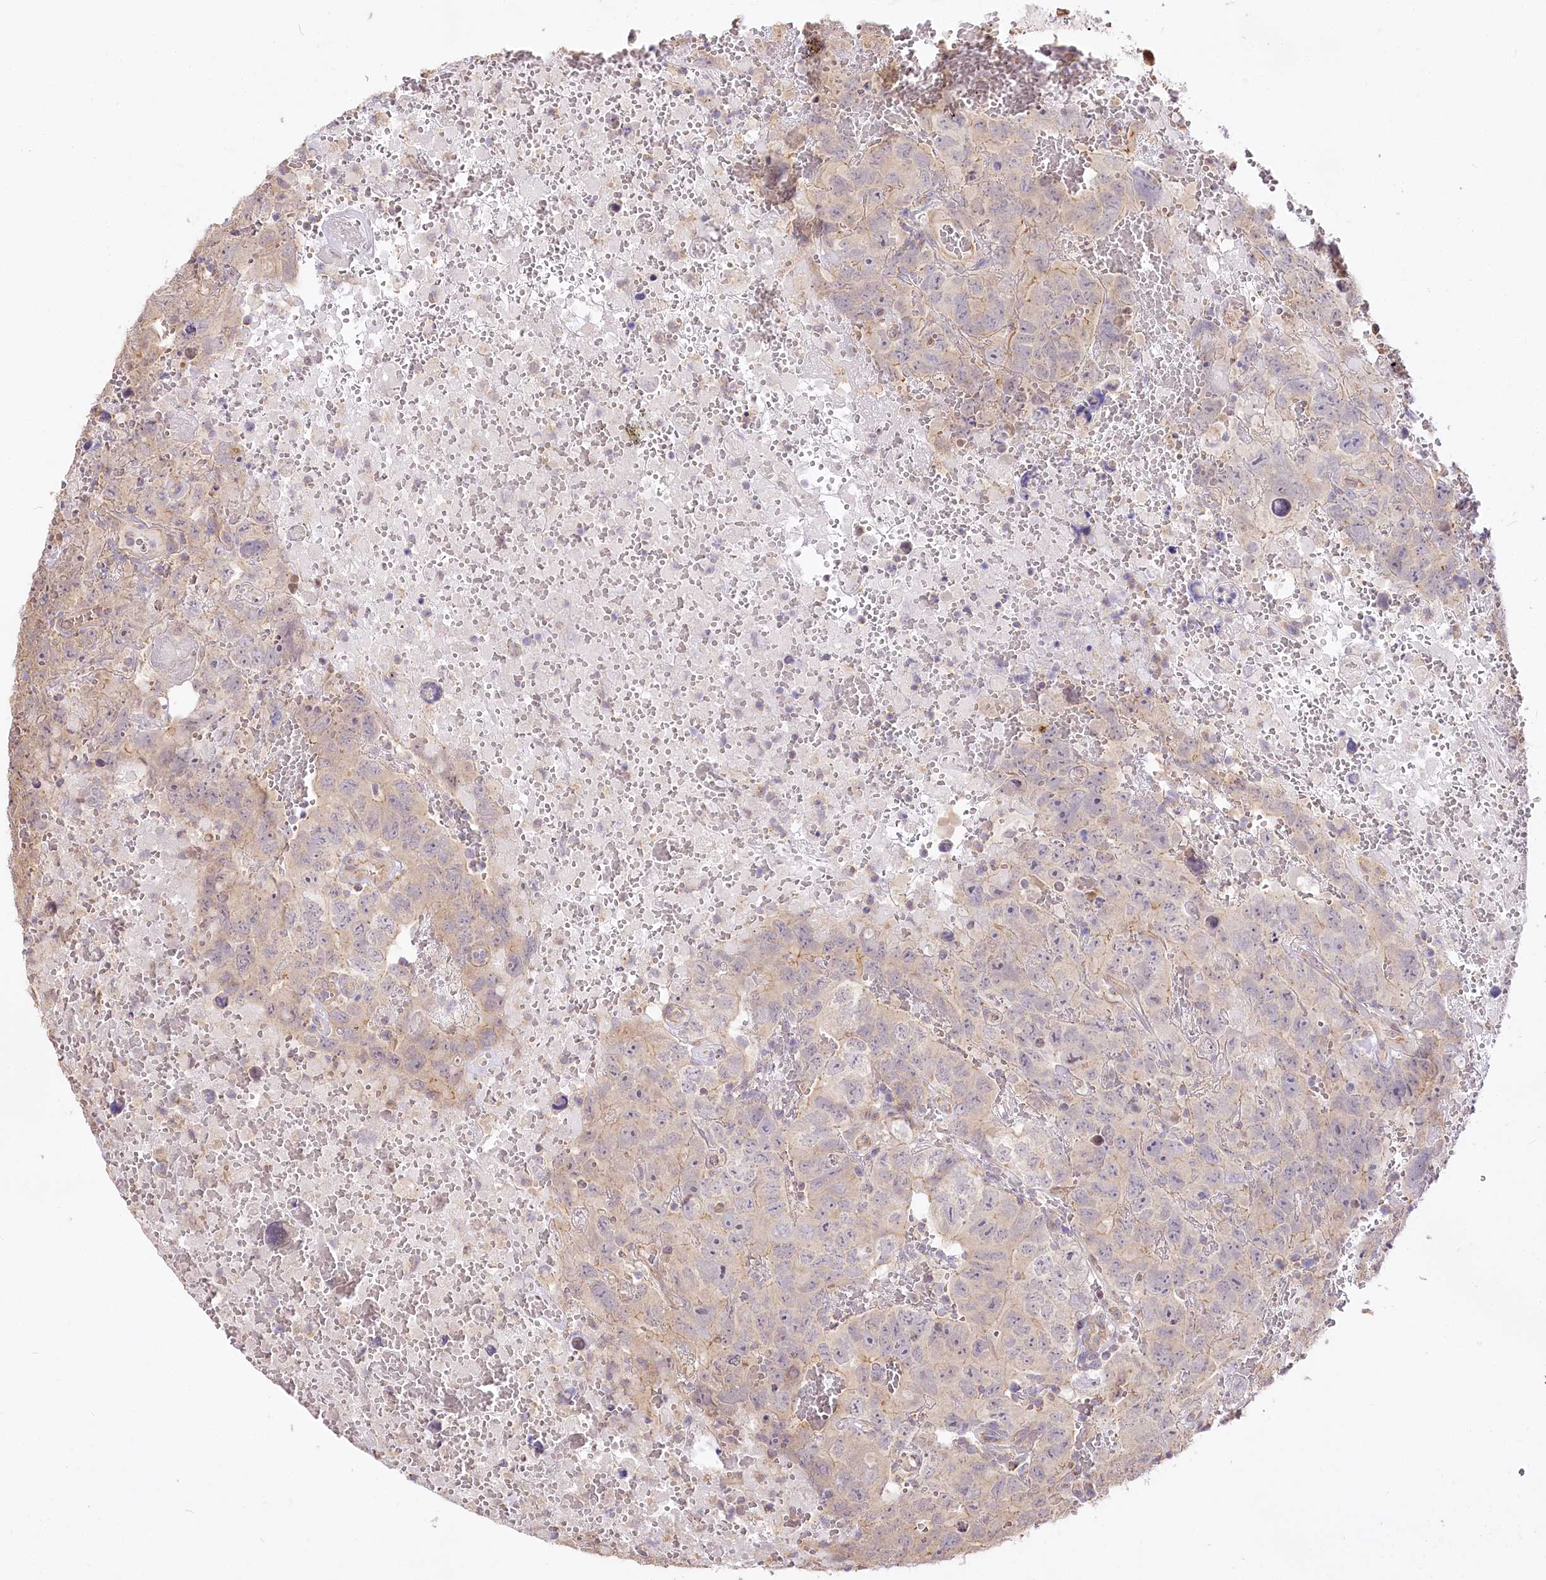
{"staining": {"intensity": "negative", "quantity": "none", "location": "none"}, "tissue": "testis cancer", "cell_type": "Tumor cells", "image_type": "cancer", "snomed": [{"axis": "morphology", "description": "Carcinoma, Embryonal, NOS"}, {"axis": "topography", "description": "Testis"}], "caption": "Tumor cells are negative for brown protein staining in embryonal carcinoma (testis).", "gene": "ZNF226", "patient": {"sex": "male", "age": 45}}